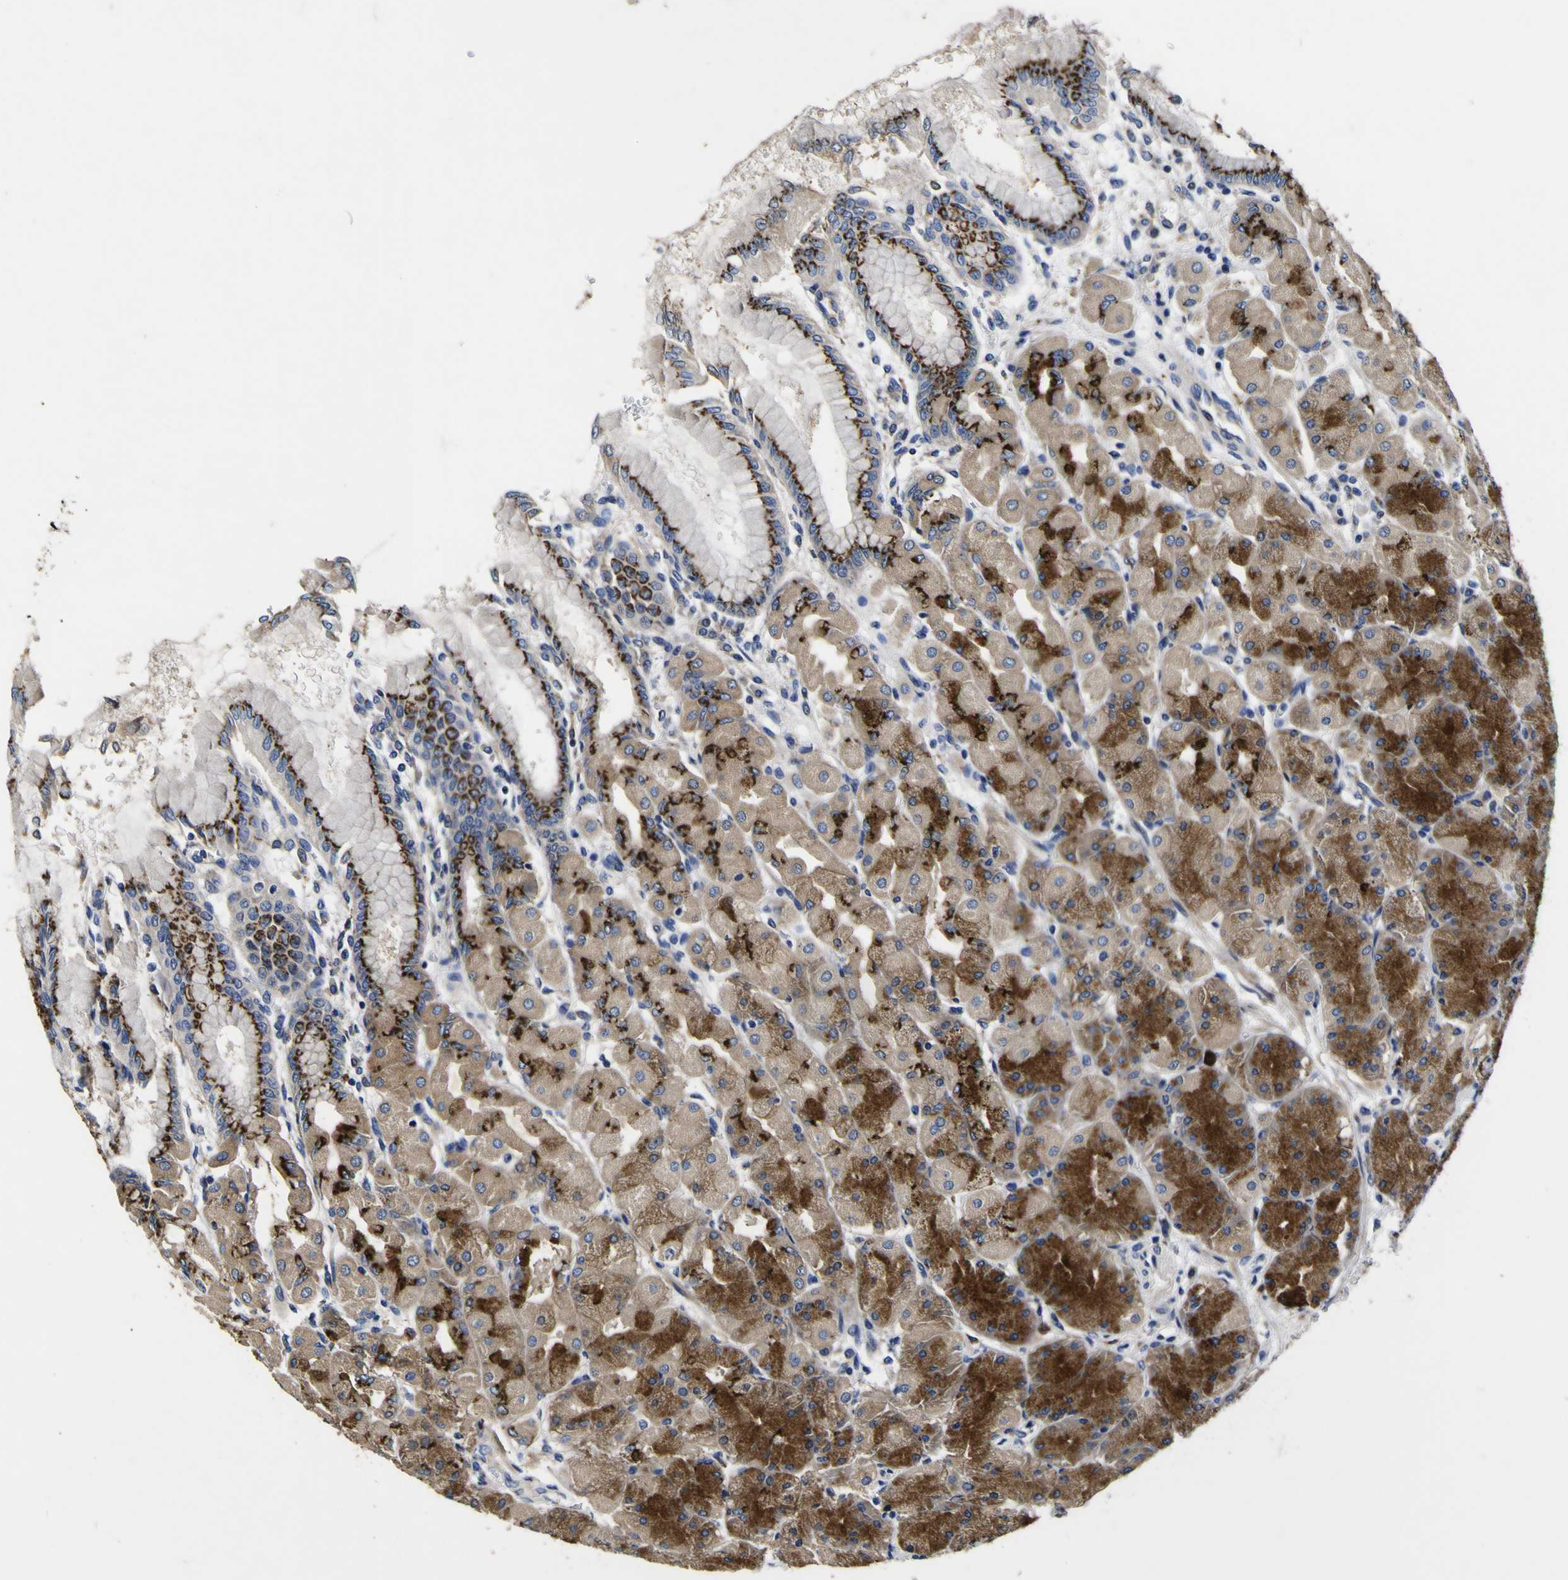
{"staining": {"intensity": "strong", "quantity": ">75%", "location": "cytoplasmic/membranous"}, "tissue": "stomach", "cell_type": "Glandular cells", "image_type": "normal", "snomed": [{"axis": "morphology", "description": "Normal tissue, NOS"}, {"axis": "topography", "description": "Stomach, upper"}], "caption": "A high amount of strong cytoplasmic/membranous staining is identified in approximately >75% of glandular cells in normal stomach. (DAB IHC with brightfield microscopy, high magnification).", "gene": "COA1", "patient": {"sex": "female", "age": 56}}